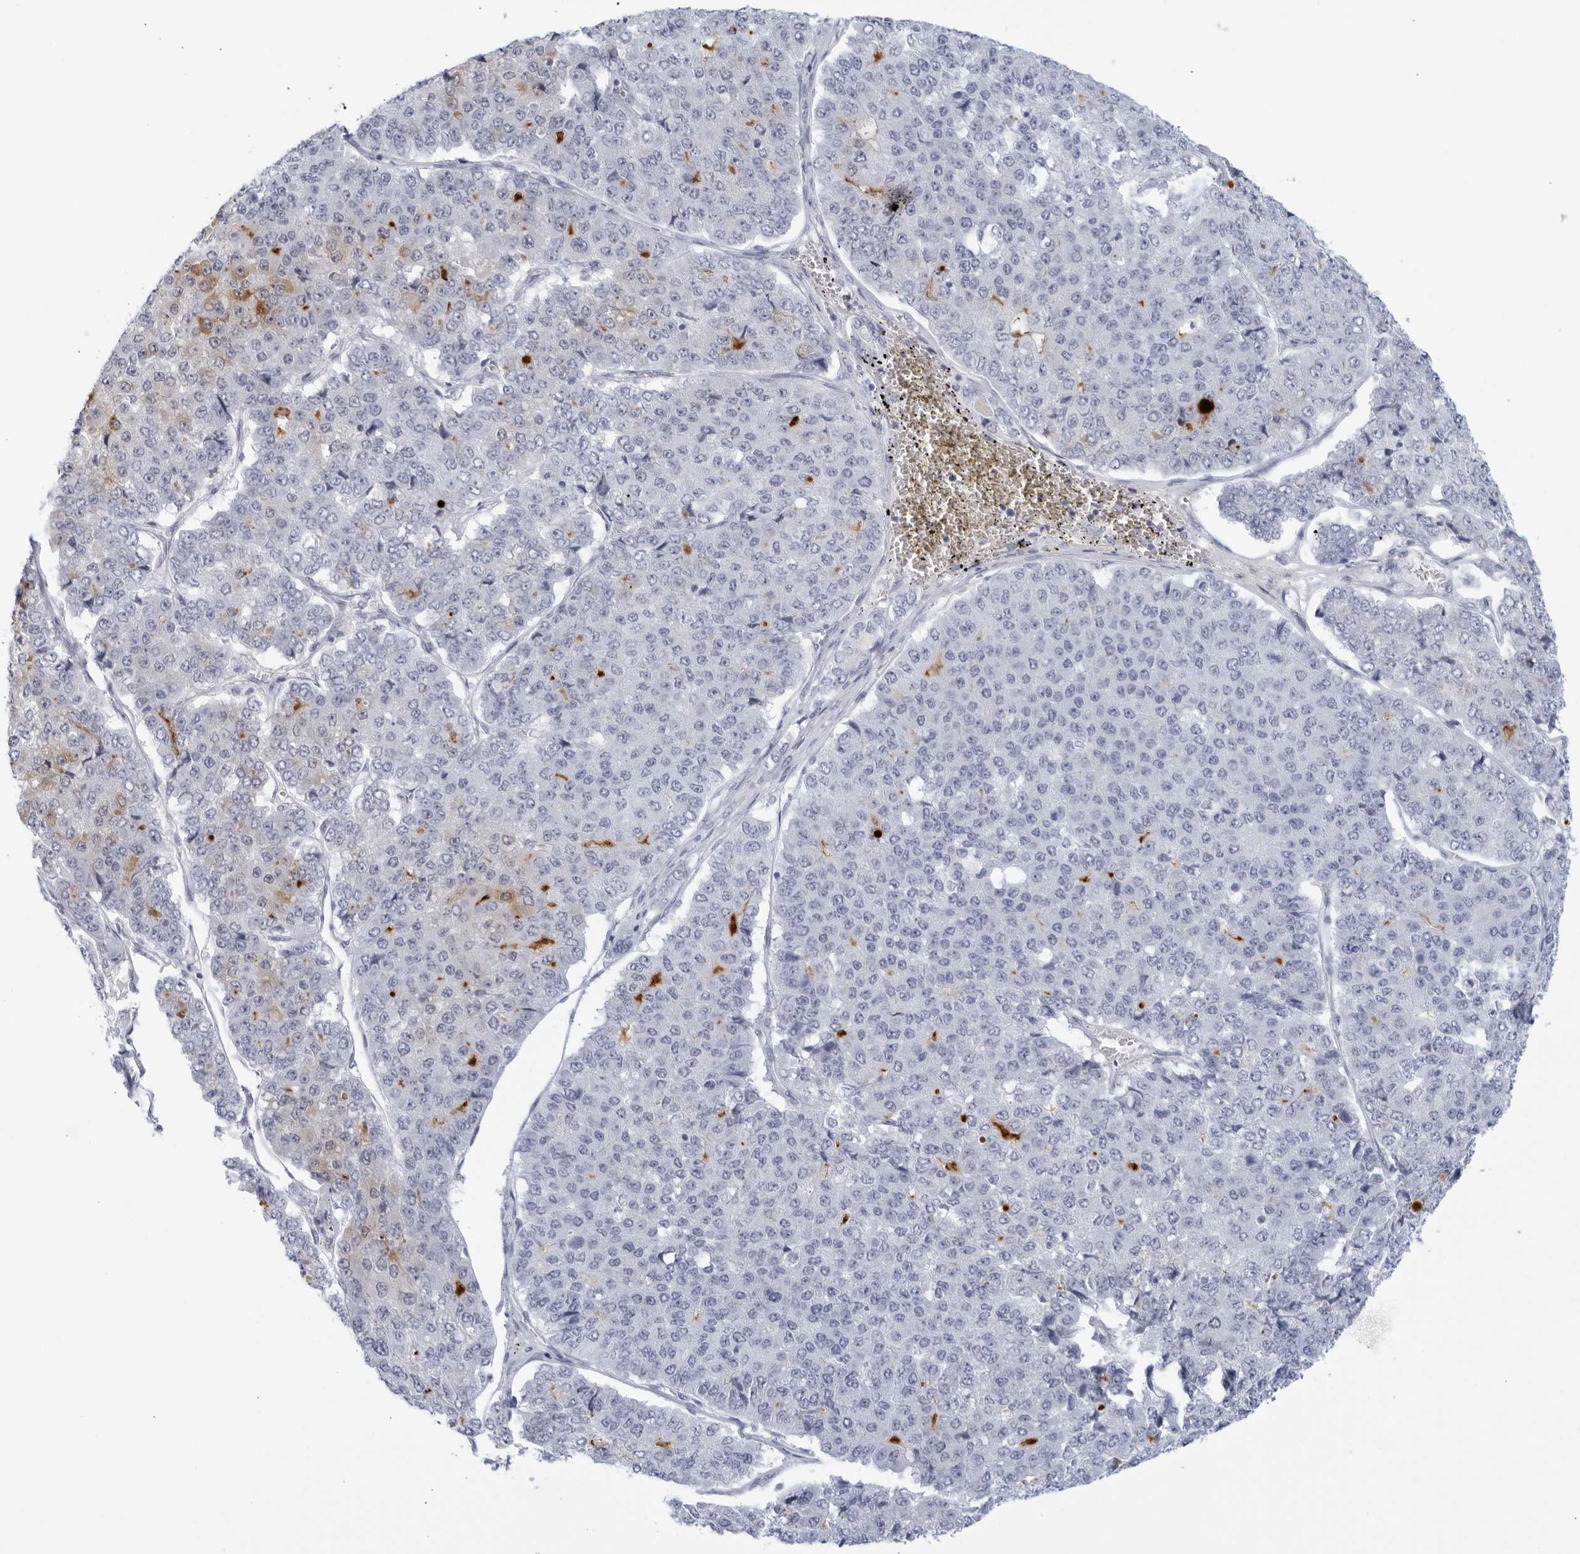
{"staining": {"intensity": "moderate", "quantity": "<25%", "location": "cytoplasmic/membranous"}, "tissue": "pancreatic cancer", "cell_type": "Tumor cells", "image_type": "cancer", "snomed": [{"axis": "morphology", "description": "Adenocarcinoma, NOS"}, {"axis": "topography", "description": "Pancreas"}], "caption": "IHC histopathology image of neoplastic tissue: human pancreatic cancer (adenocarcinoma) stained using IHC displays low levels of moderate protein expression localized specifically in the cytoplasmic/membranous of tumor cells, appearing as a cytoplasmic/membranous brown color.", "gene": "FGG", "patient": {"sex": "male", "age": 50}}